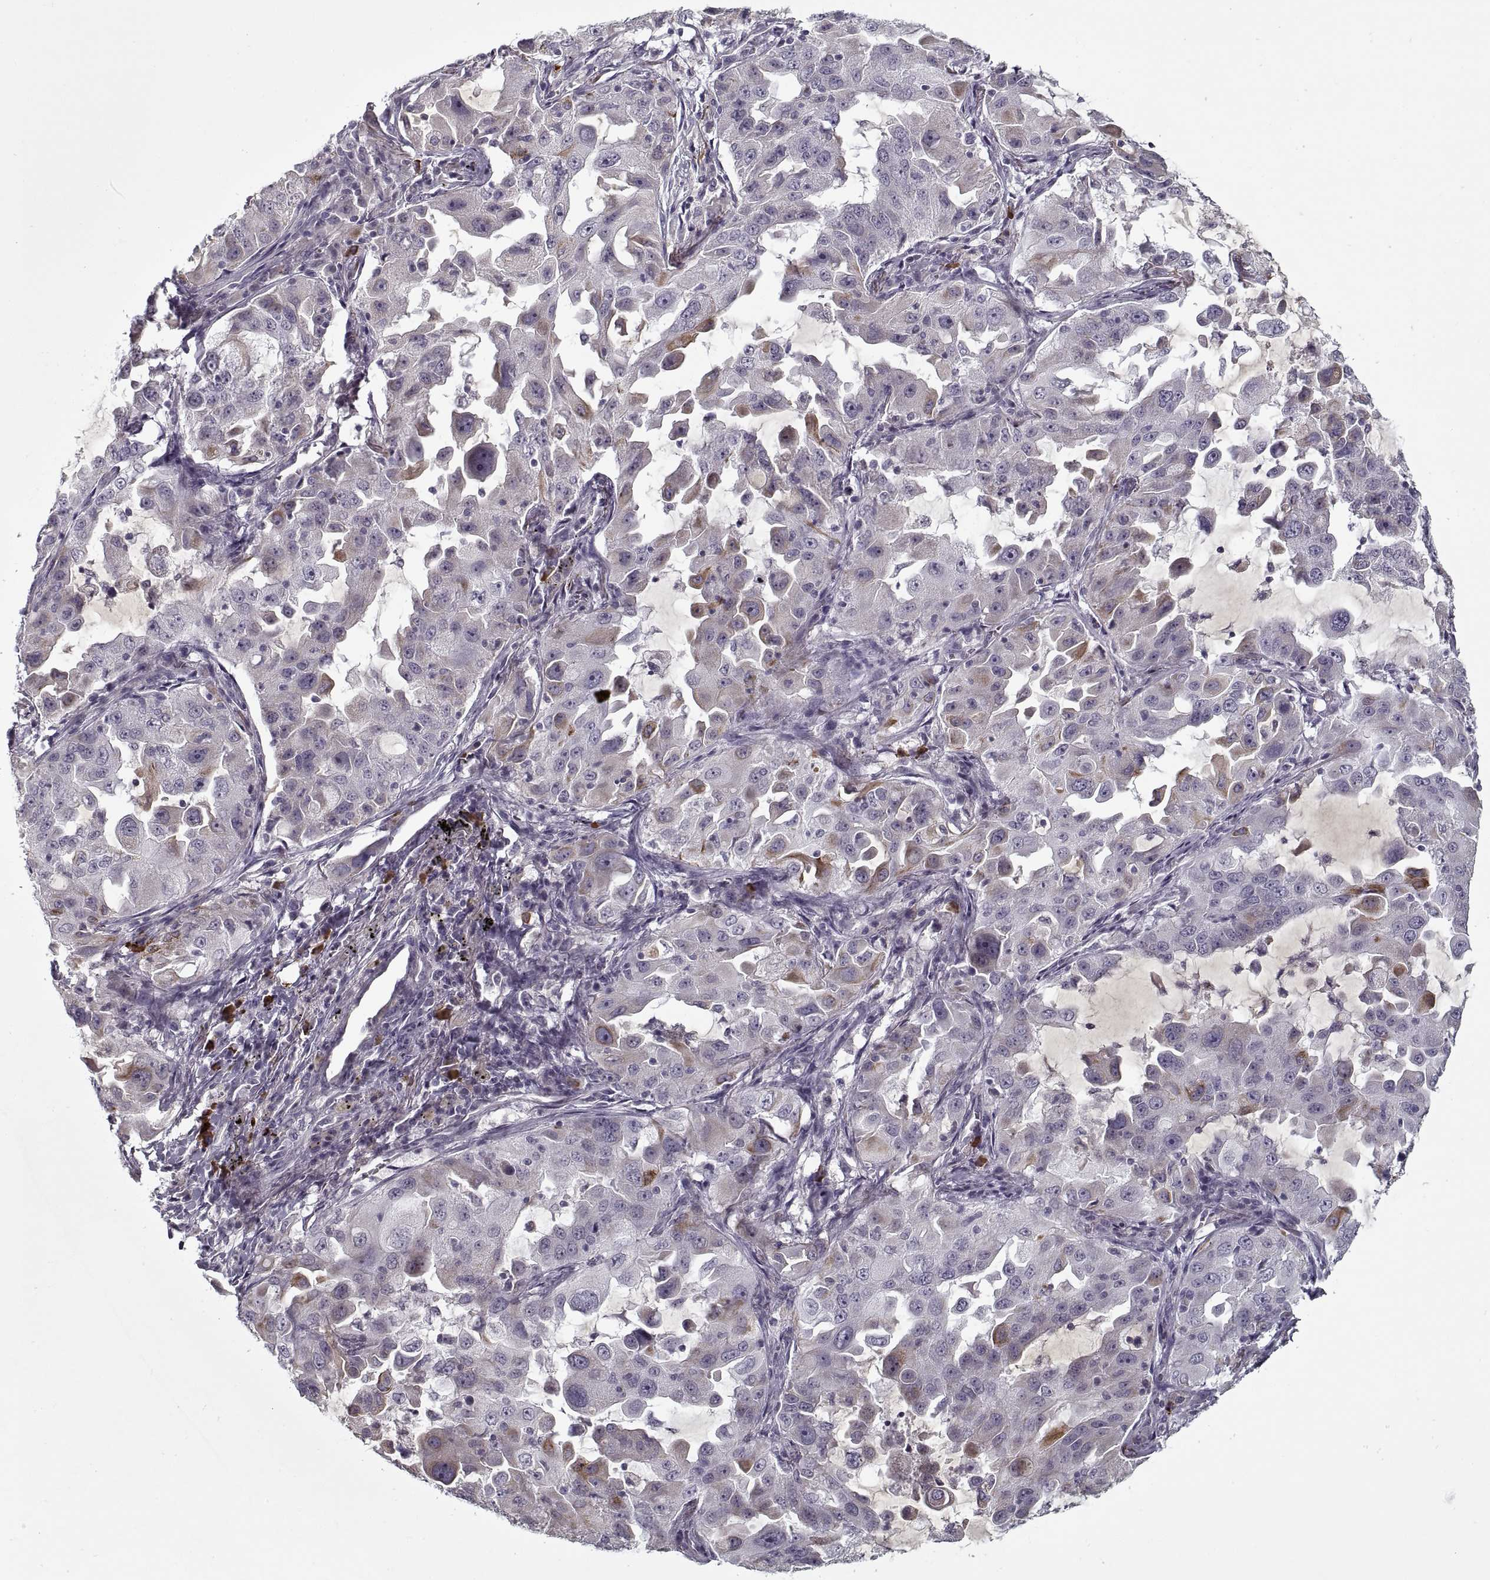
{"staining": {"intensity": "moderate", "quantity": "<25%", "location": "cytoplasmic/membranous"}, "tissue": "lung cancer", "cell_type": "Tumor cells", "image_type": "cancer", "snomed": [{"axis": "morphology", "description": "Adenocarcinoma, NOS"}, {"axis": "topography", "description": "Lung"}], "caption": "Approximately <25% of tumor cells in lung adenocarcinoma exhibit moderate cytoplasmic/membranous protein staining as visualized by brown immunohistochemical staining.", "gene": "GAD2", "patient": {"sex": "female", "age": 61}}